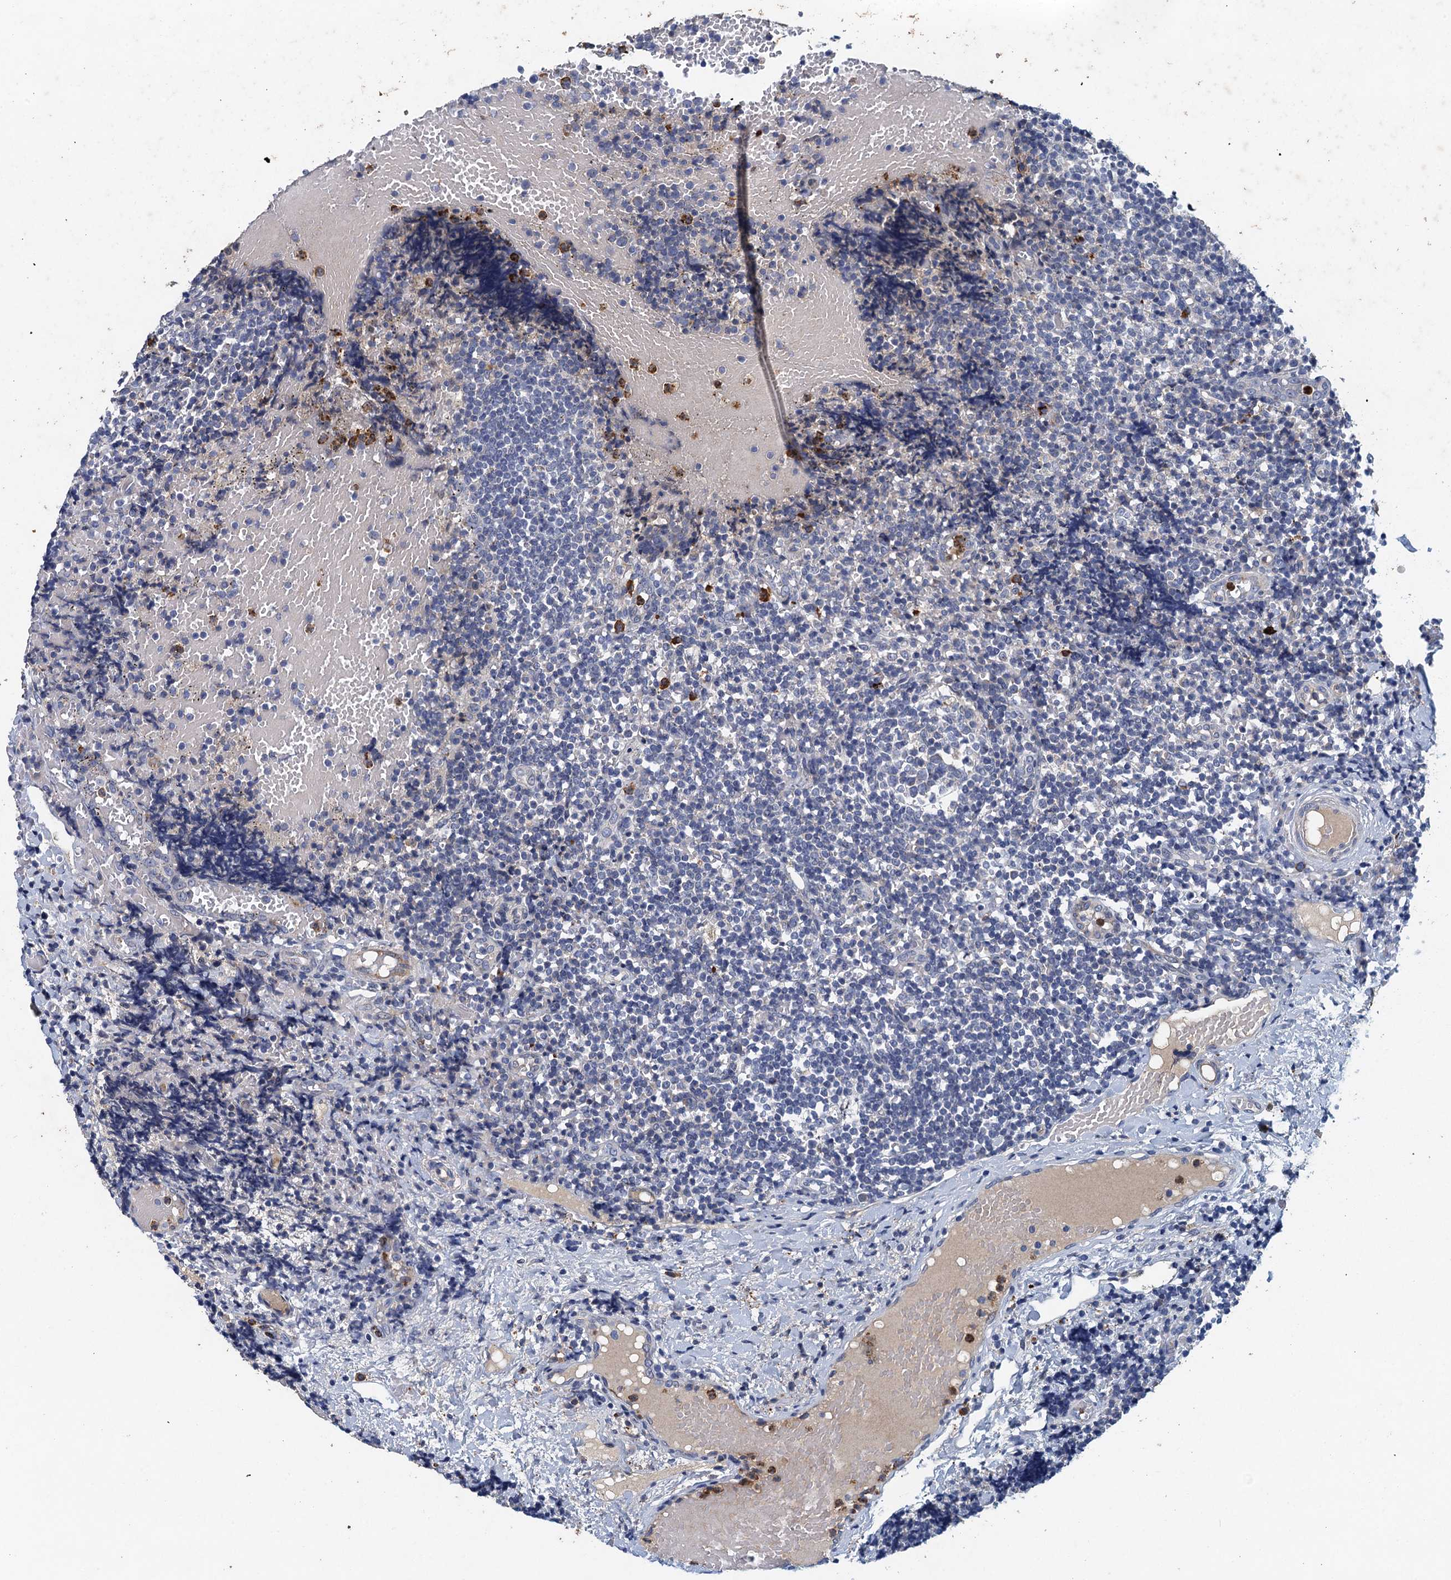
{"staining": {"intensity": "negative", "quantity": "none", "location": "none"}, "tissue": "tonsil", "cell_type": "Non-germinal center cells", "image_type": "normal", "snomed": [{"axis": "morphology", "description": "Normal tissue, NOS"}, {"axis": "topography", "description": "Tonsil"}], "caption": "Immunohistochemistry (IHC) of unremarkable tonsil displays no staining in non-germinal center cells. (DAB (3,3'-diaminobenzidine) immunohistochemistry with hematoxylin counter stain).", "gene": "TPCN1", "patient": {"sex": "female", "age": 19}}